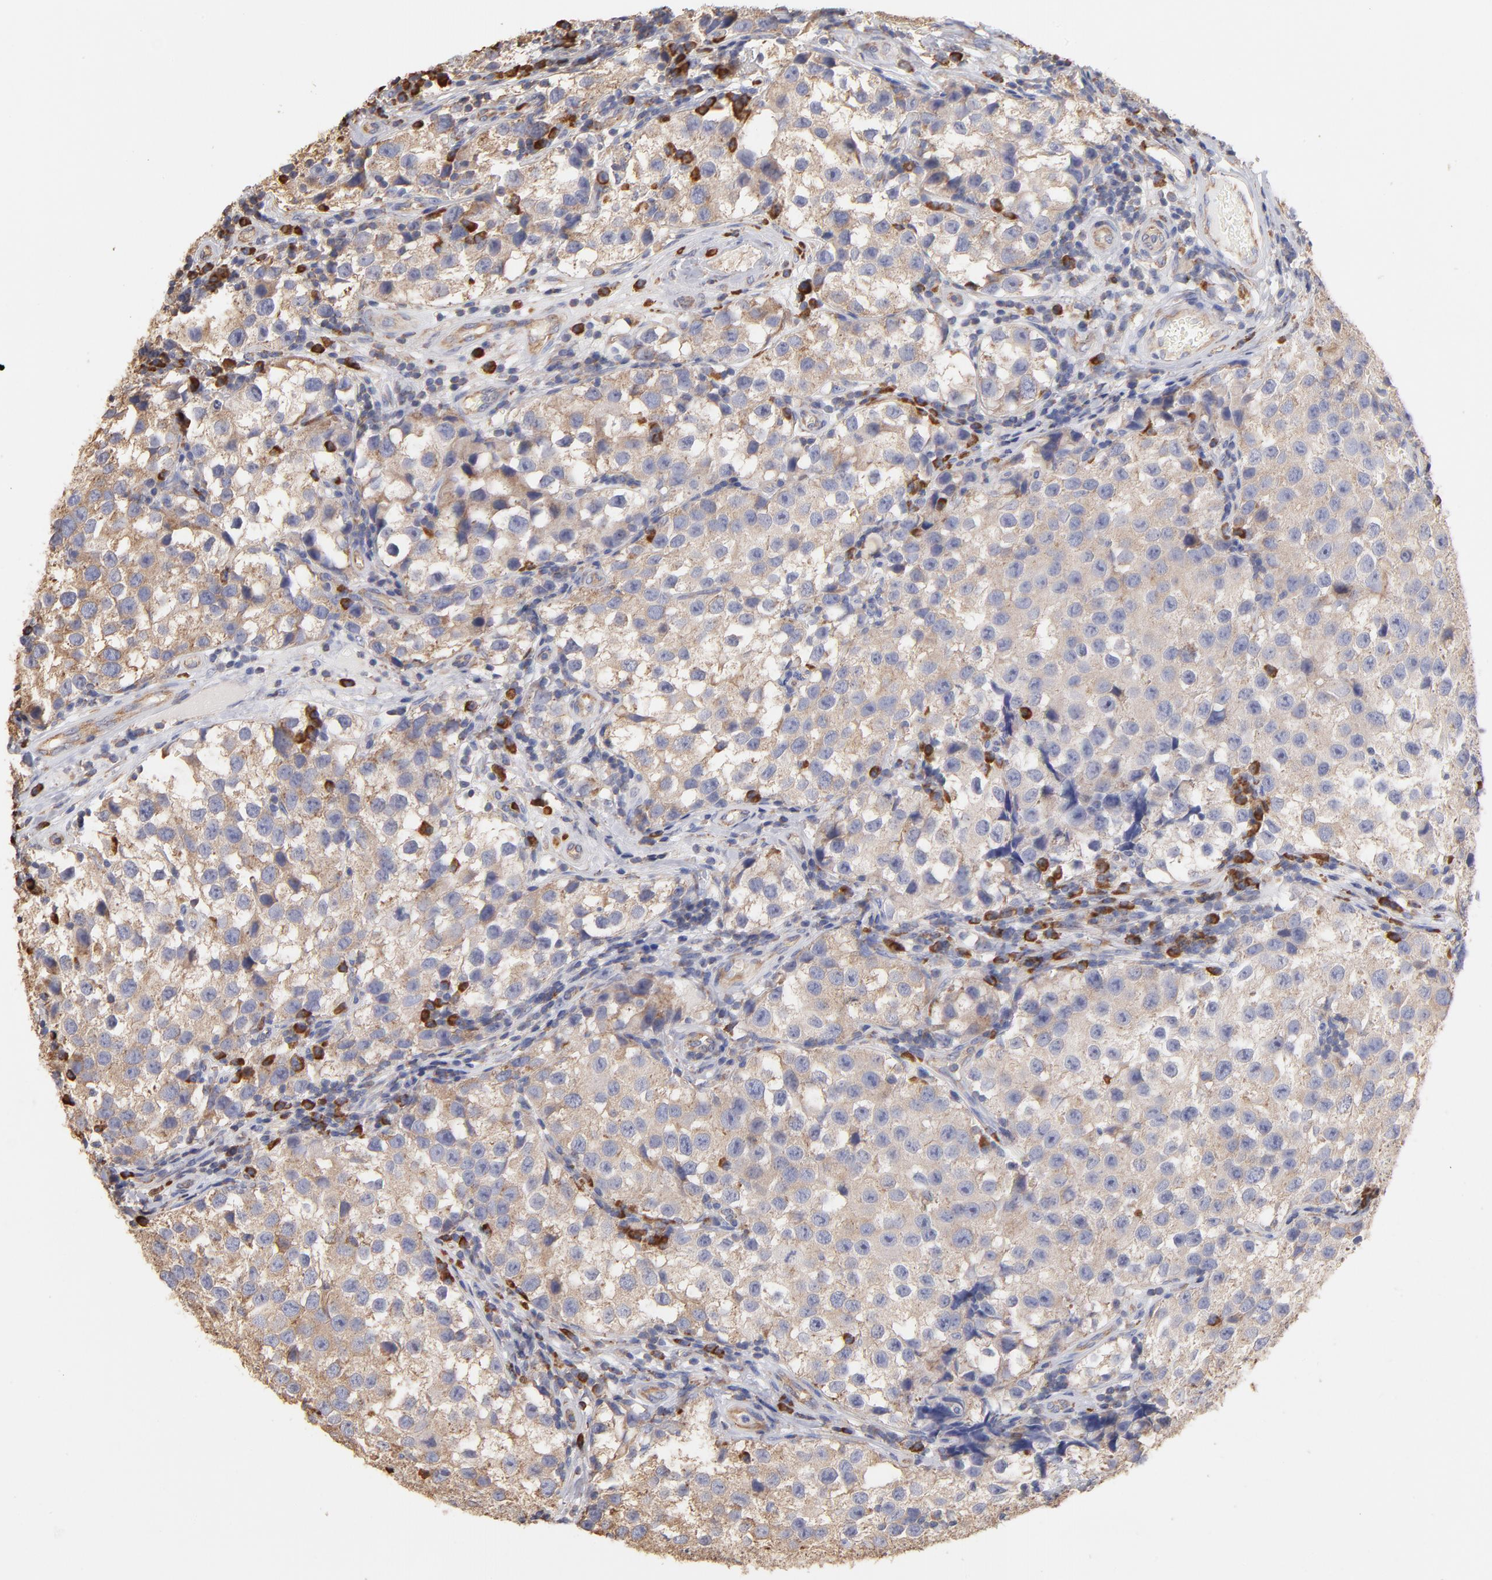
{"staining": {"intensity": "negative", "quantity": "none", "location": "none"}, "tissue": "testis cancer", "cell_type": "Tumor cells", "image_type": "cancer", "snomed": [{"axis": "morphology", "description": "Seminoma, NOS"}, {"axis": "topography", "description": "Testis"}], "caption": "IHC micrograph of testis cancer (seminoma) stained for a protein (brown), which shows no positivity in tumor cells.", "gene": "RPL9", "patient": {"sex": "male", "age": 39}}